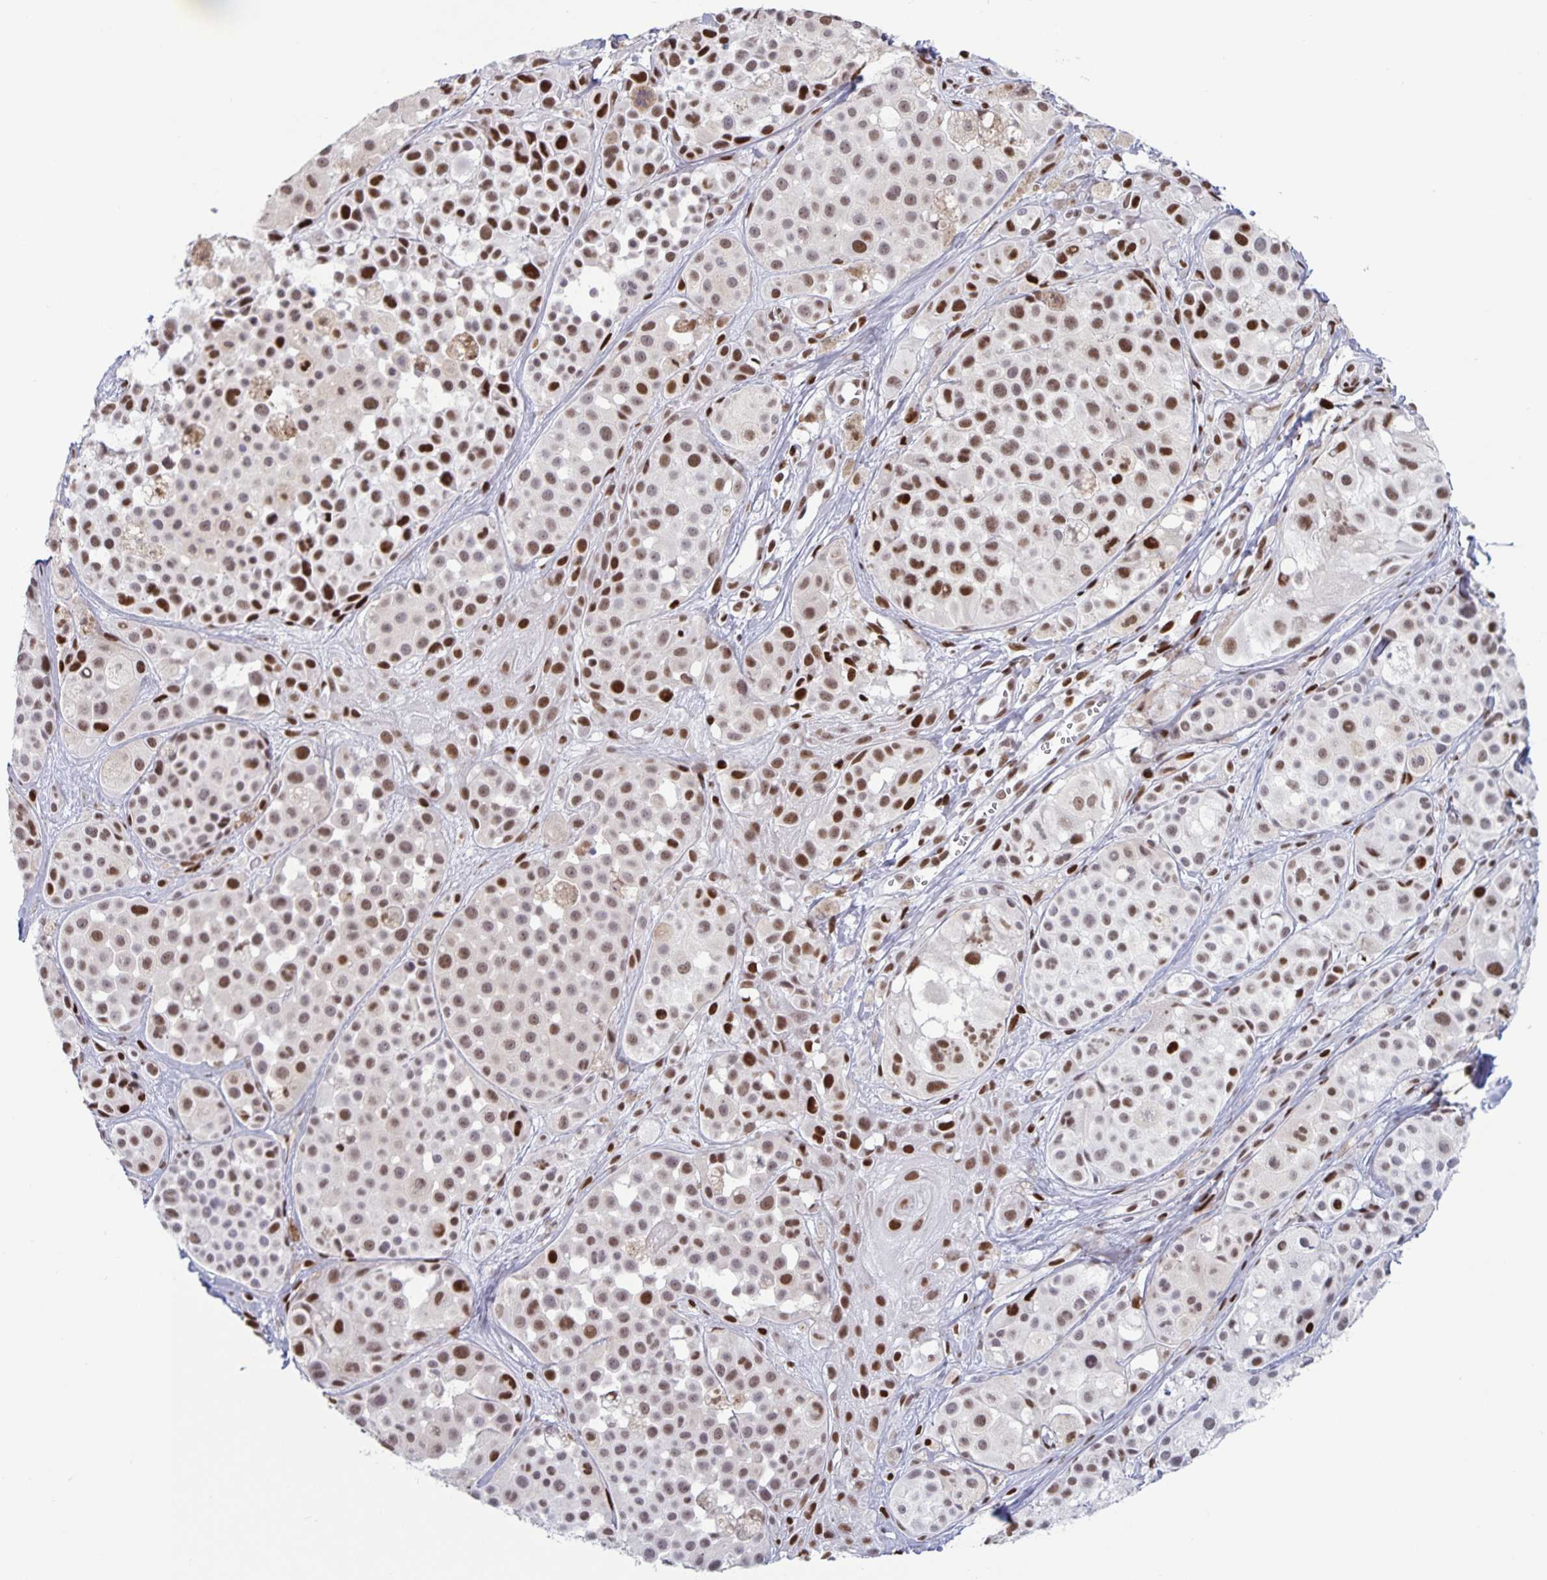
{"staining": {"intensity": "moderate", "quantity": "25%-75%", "location": "nuclear"}, "tissue": "melanoma", "cell_type": "Tumor cells", "image_type": "cancer", "snomed": [{"axis": "morphology", "description": "Malignant melanoma, NOS"}, {"axis": "topography", "description": "Skin"}], "caption": "Malignant melanoma stained for a protein reveals moderate nuclear positivity in tumor cells.", "gene": "JUND", "patient": {"sex": "male", "age": 77}}